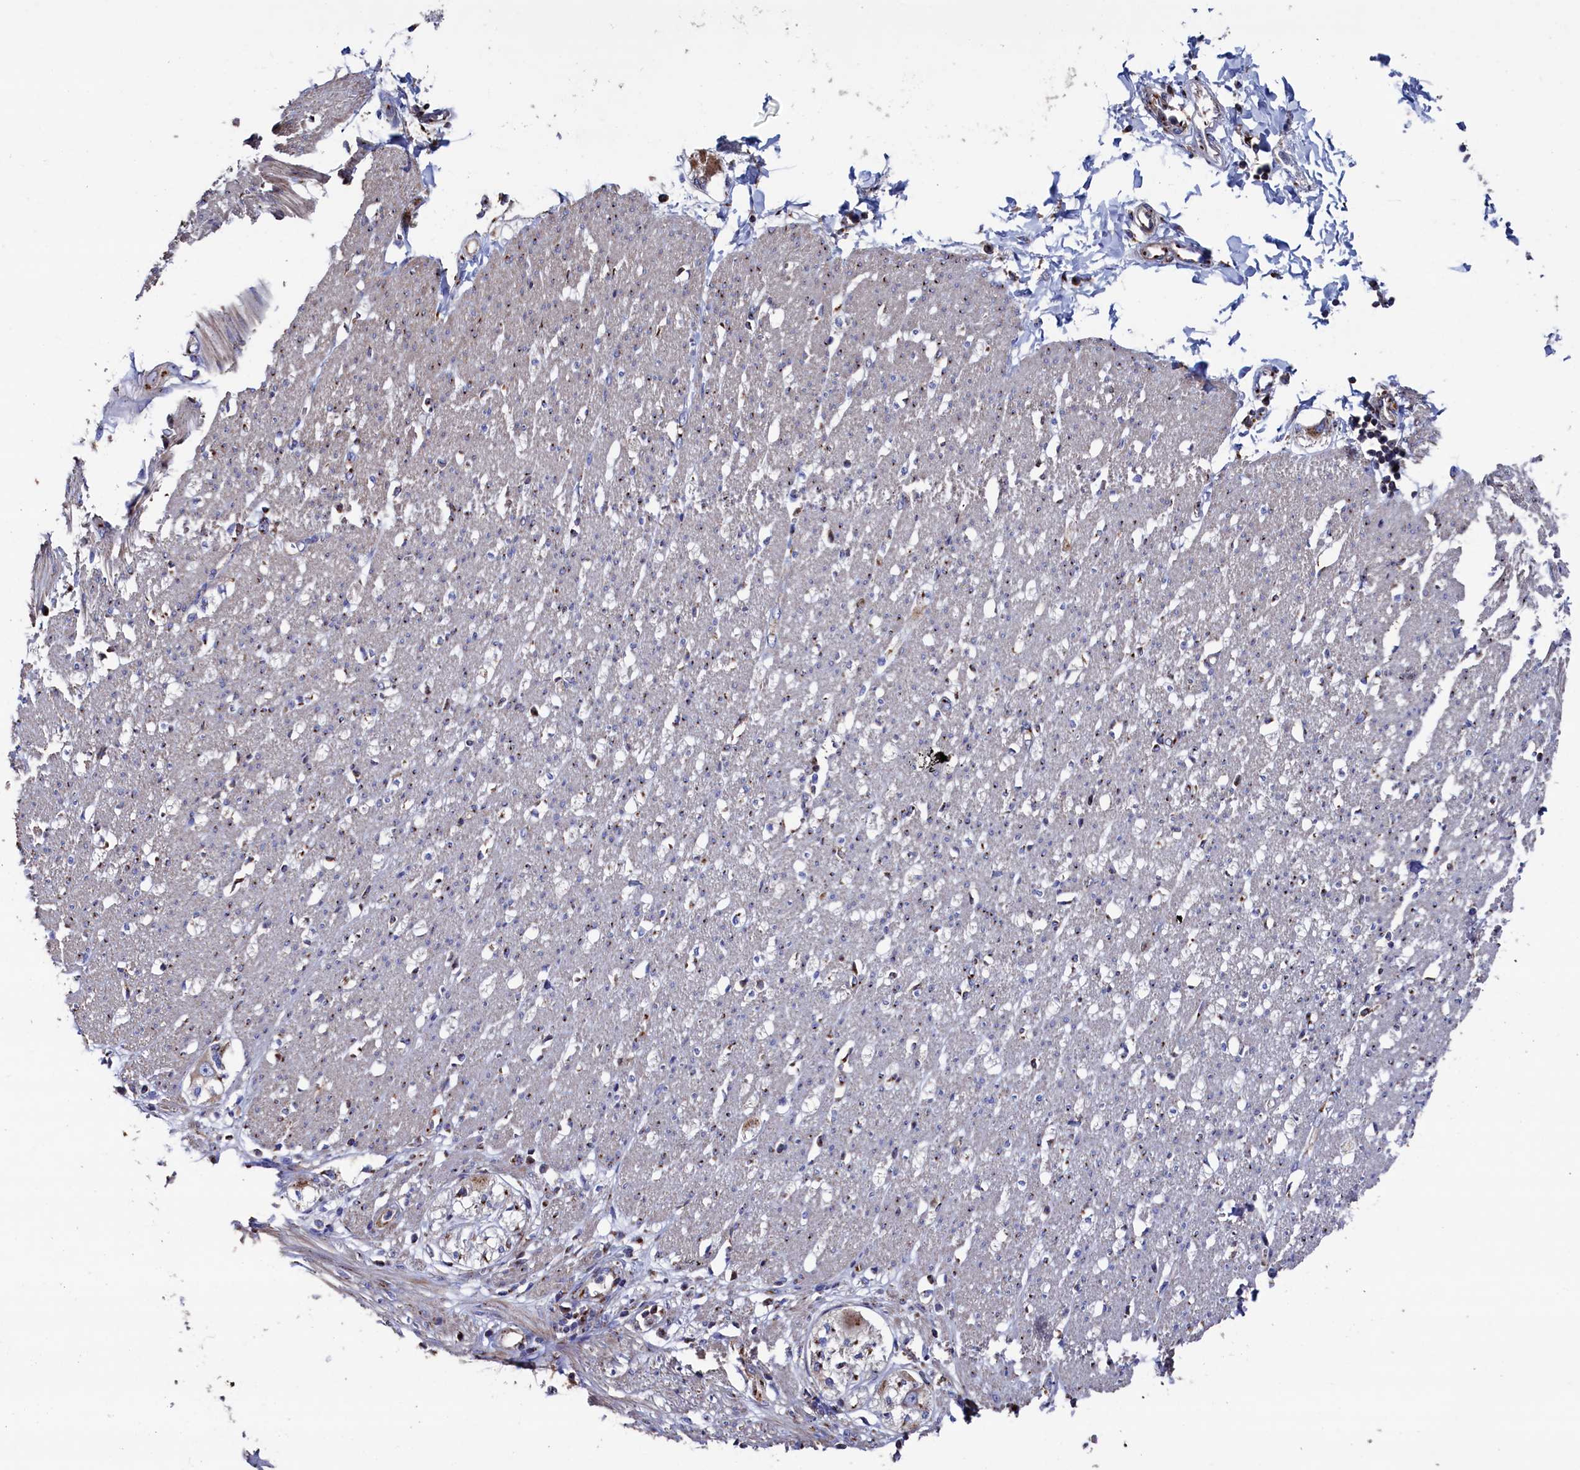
{"staining": {"intensity": "moderate", "quantity": "25%-75%", "location": "cytoplasmic/membranous"}, "tissue": "smooth muscle", "cell_type": "Smooth muscle cells", "image_type": "normal", "snomed": [{"axis": "morphology", "description": "Normal tissue, NOS"}, {"axis": "morphology", "description": "Adenocarcinoma, NOS"}, {"axis": "topography", "description": "Colon"}, {"axis": "topography", "description": "Peripheral nerve tissue"}], "caption": "Immunohistochemical staining of normal smooth muscle demonstrates 25%-75% levels of moderate cytoplasmic/membranous protein expression in about 25%-75% of smooth muscle cells.", "gene": "PRRC1", "patient": {"sex": "male", "age": 14}}